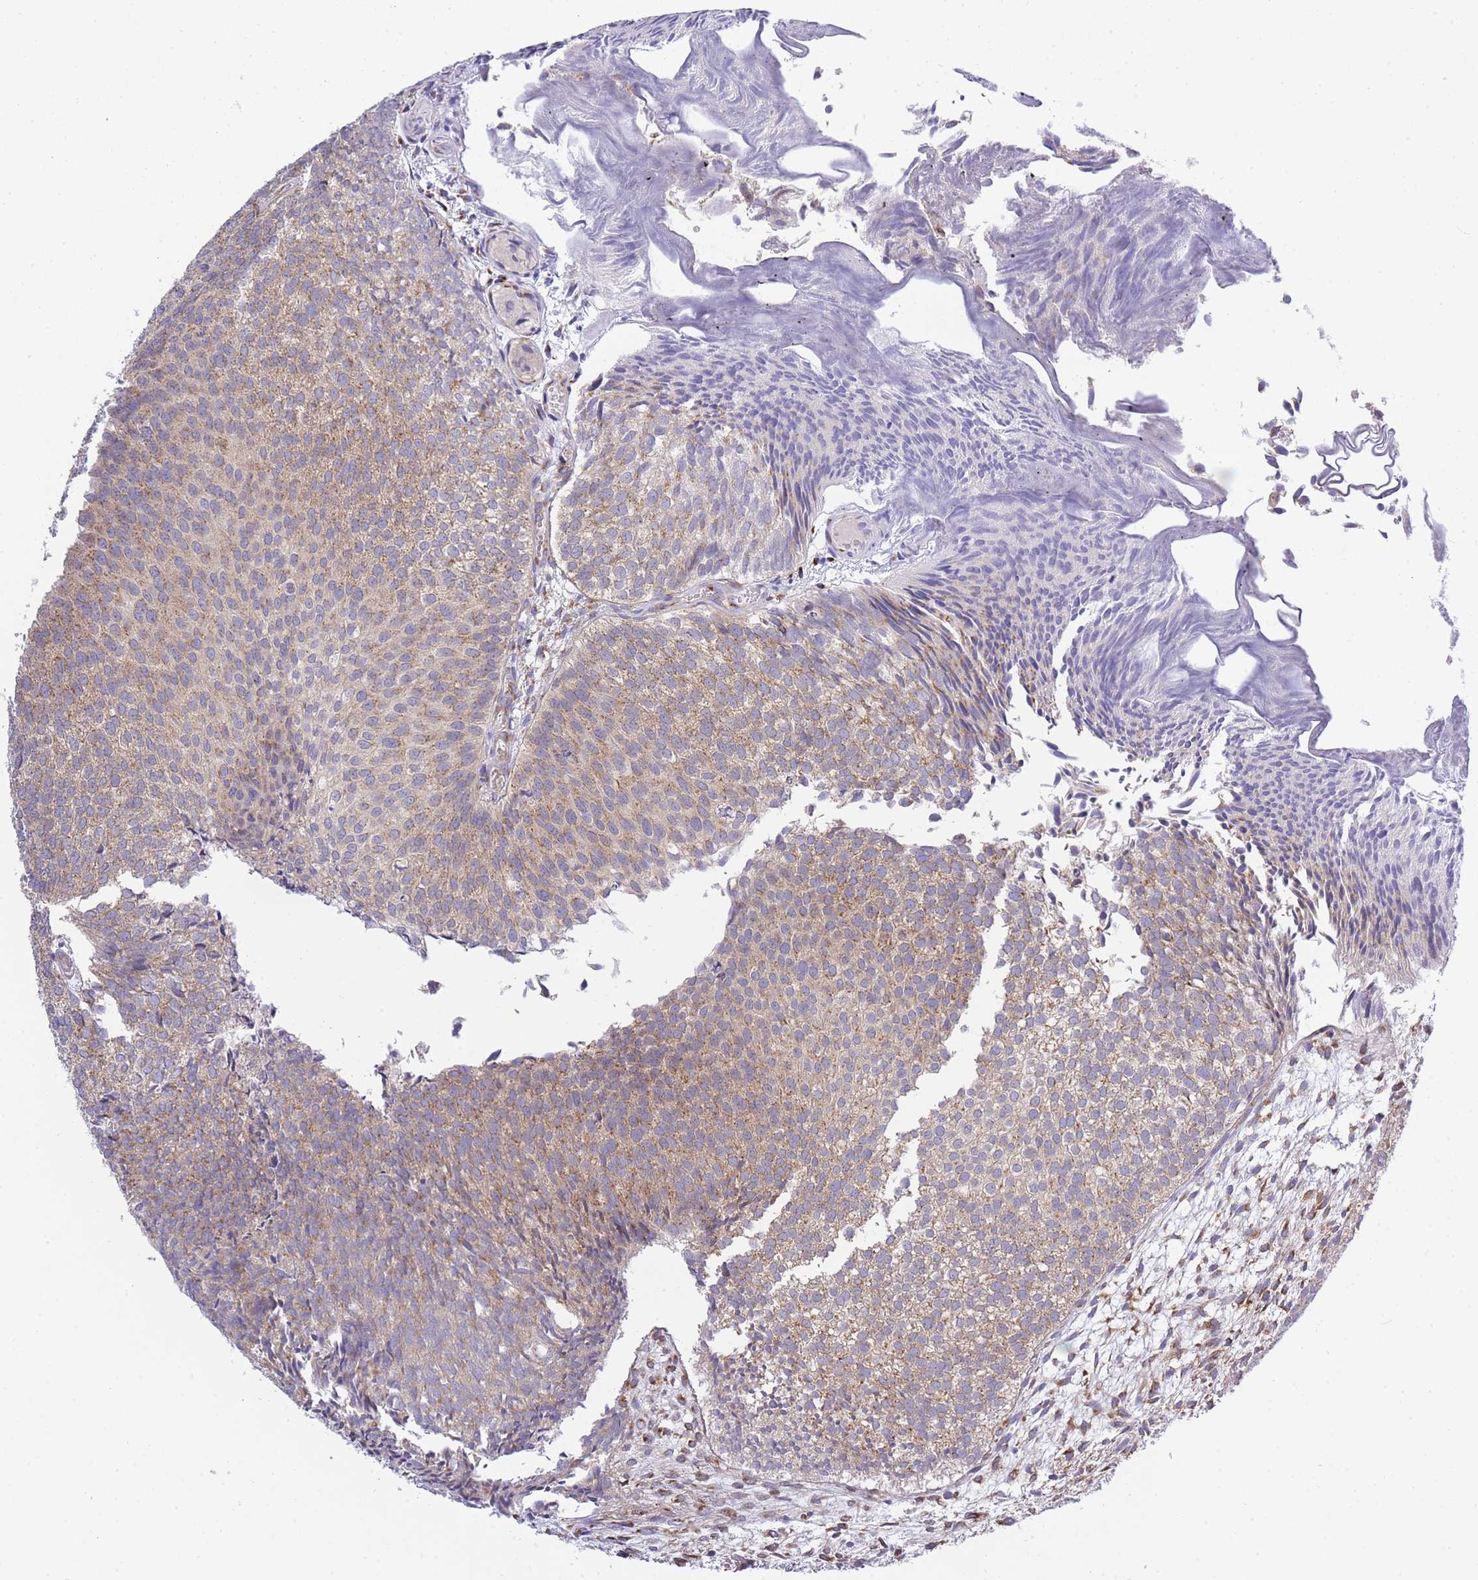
{"staining": {"intensity": "moderate", "quantity": ">75%", "location": "cytoplasmic/membranous"}, "tissue": "urothelial cancer", "cell_type": "Tumor cells", "image_type": "cancer", "snomed": [{"axis": "morphology", "description": "Urothelial carcinoma, Low grade"}, {"axis": "topography", "description": "Urinary bladder"}], "caption": "High-magnification brightfield microscopy of low-grade urothelial carcinoma stained with DAB (3,3'-diaminobenzidine) (brown) and counterstained with hematoxylin (blue). tumor cells exhibit moderate cytoplasmic/membranous expression is present in approximately>75% of cells.", "gene": "COPG2", "patient": {"sex": "male", "age": 84}}